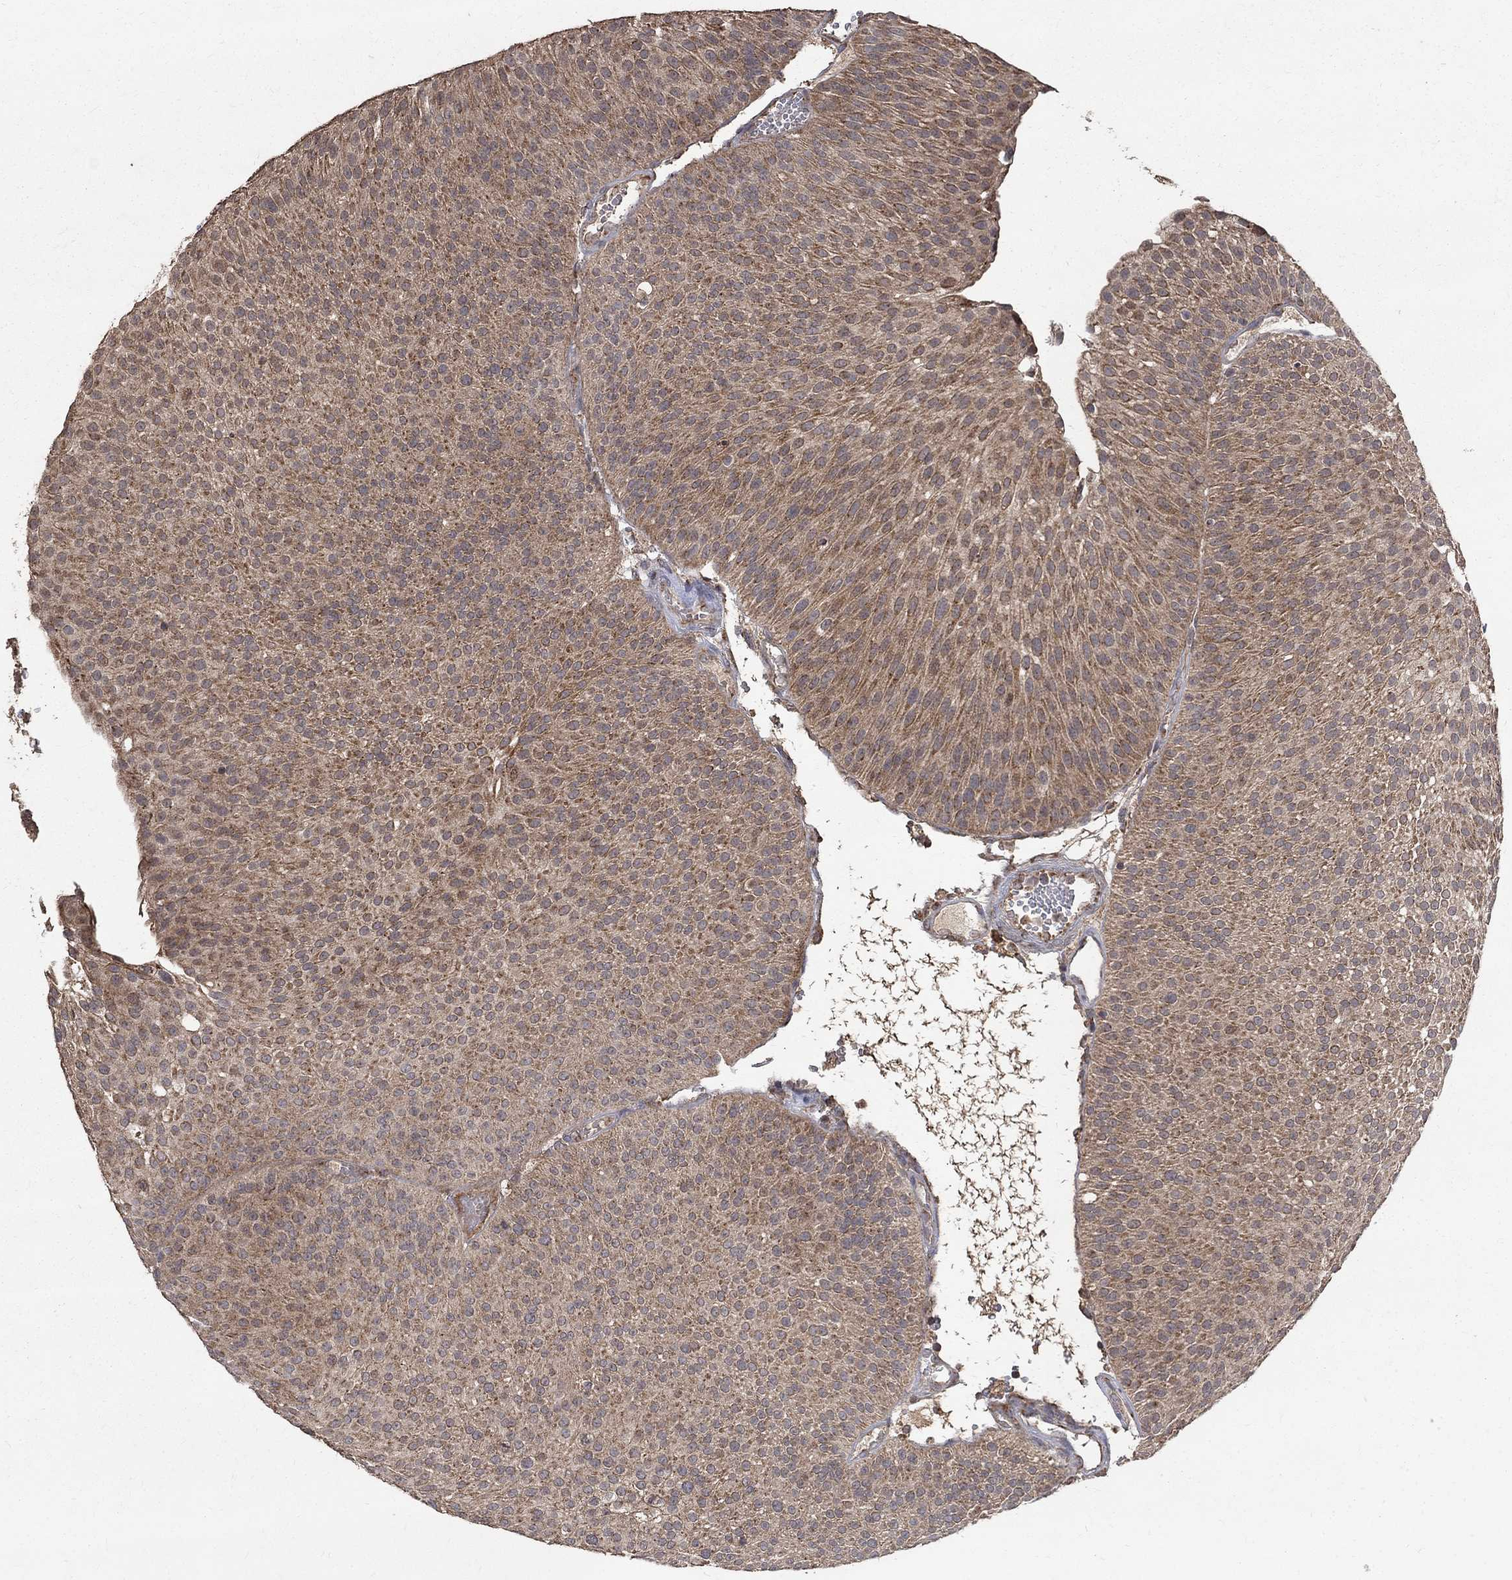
{"staining": {"intensity": "moderate", "quantity": "<25%", "location": "cytoplasmic/membranous"}, "tissue": "urothelial cancer", "cell_type": "Tumor cells", "image_type": "cancer", "snomed": [{"axis": "morphology", "description": "Urothelial carcinoma, Low grade"}, {"axis": "topography", "description": "Urinary bladder"}], "caption": "Protein positivity by immunohistochemistry (IHC) demonstrates moderate cytoplasmic/membranous positivity in approximately <25% of tumor cells in urothelial cancer. Using DAB (3,3'-diaminobenzidine) (brown) and hematoxylin (blue) stains, captured at high magnification using brightfield microscopy.", "gene": "C17orf75", "patient": {"sex": "male", "age": 65}}